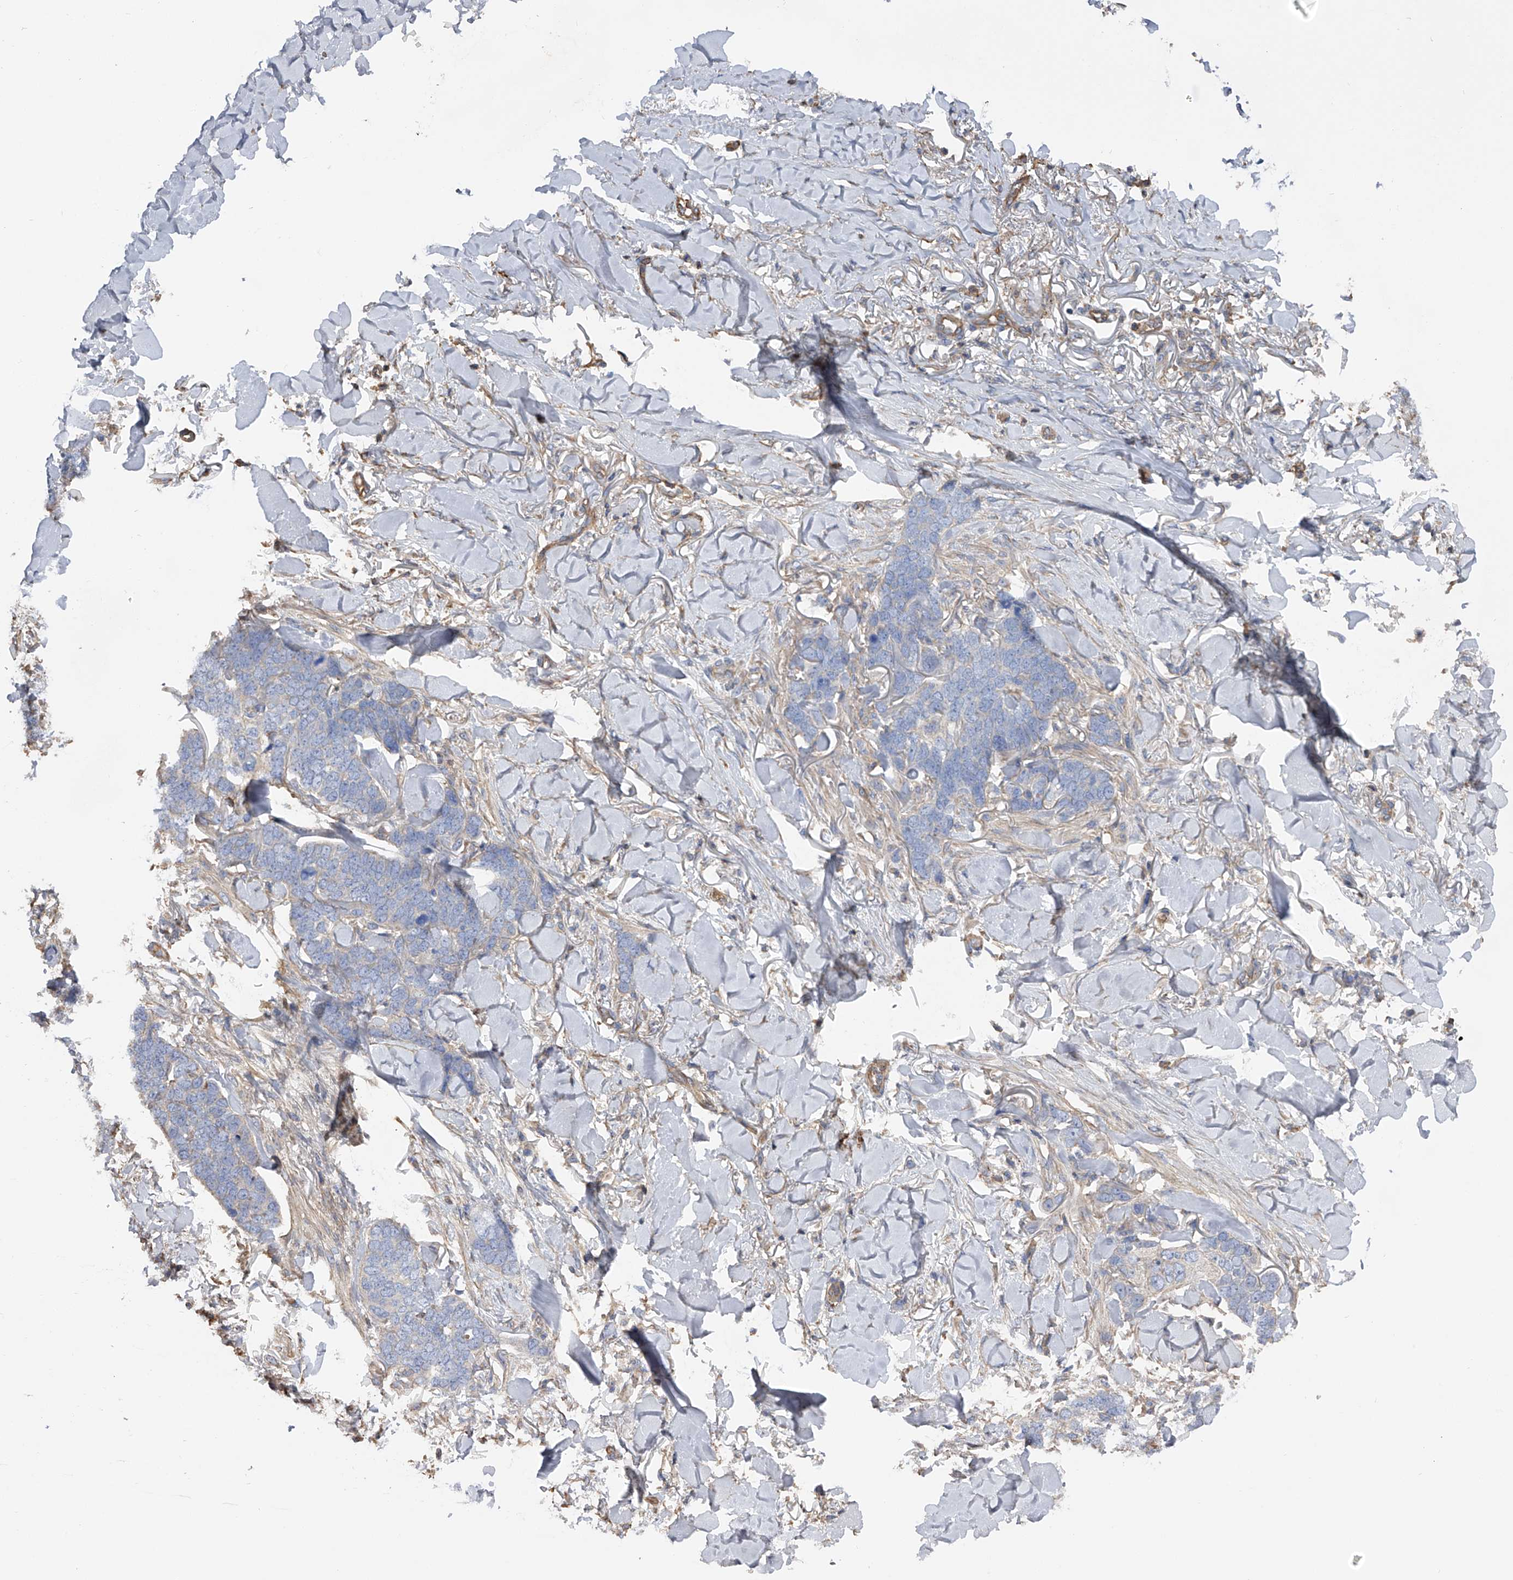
{"staining": {"intensity": "negative", "quantity": "none", "location": "none"}, "tissue": "skin cancer", "cell_type": "Tumor cells", "image_type": "cancer", "snomed": [{"axis": "morphology", "description": "Normal tissue, NOS"}, {"axis": "morphology", "description": "Basal cell carcinoma"}, {"axis": "topography", "description": "Skin"}], "caption": "An image of skin basal cell carcinoma stained for a protein displays no brown staining in tumor cells.", "gene": "RWDD2A", "patient": {"sex": "male", "age": 77}}